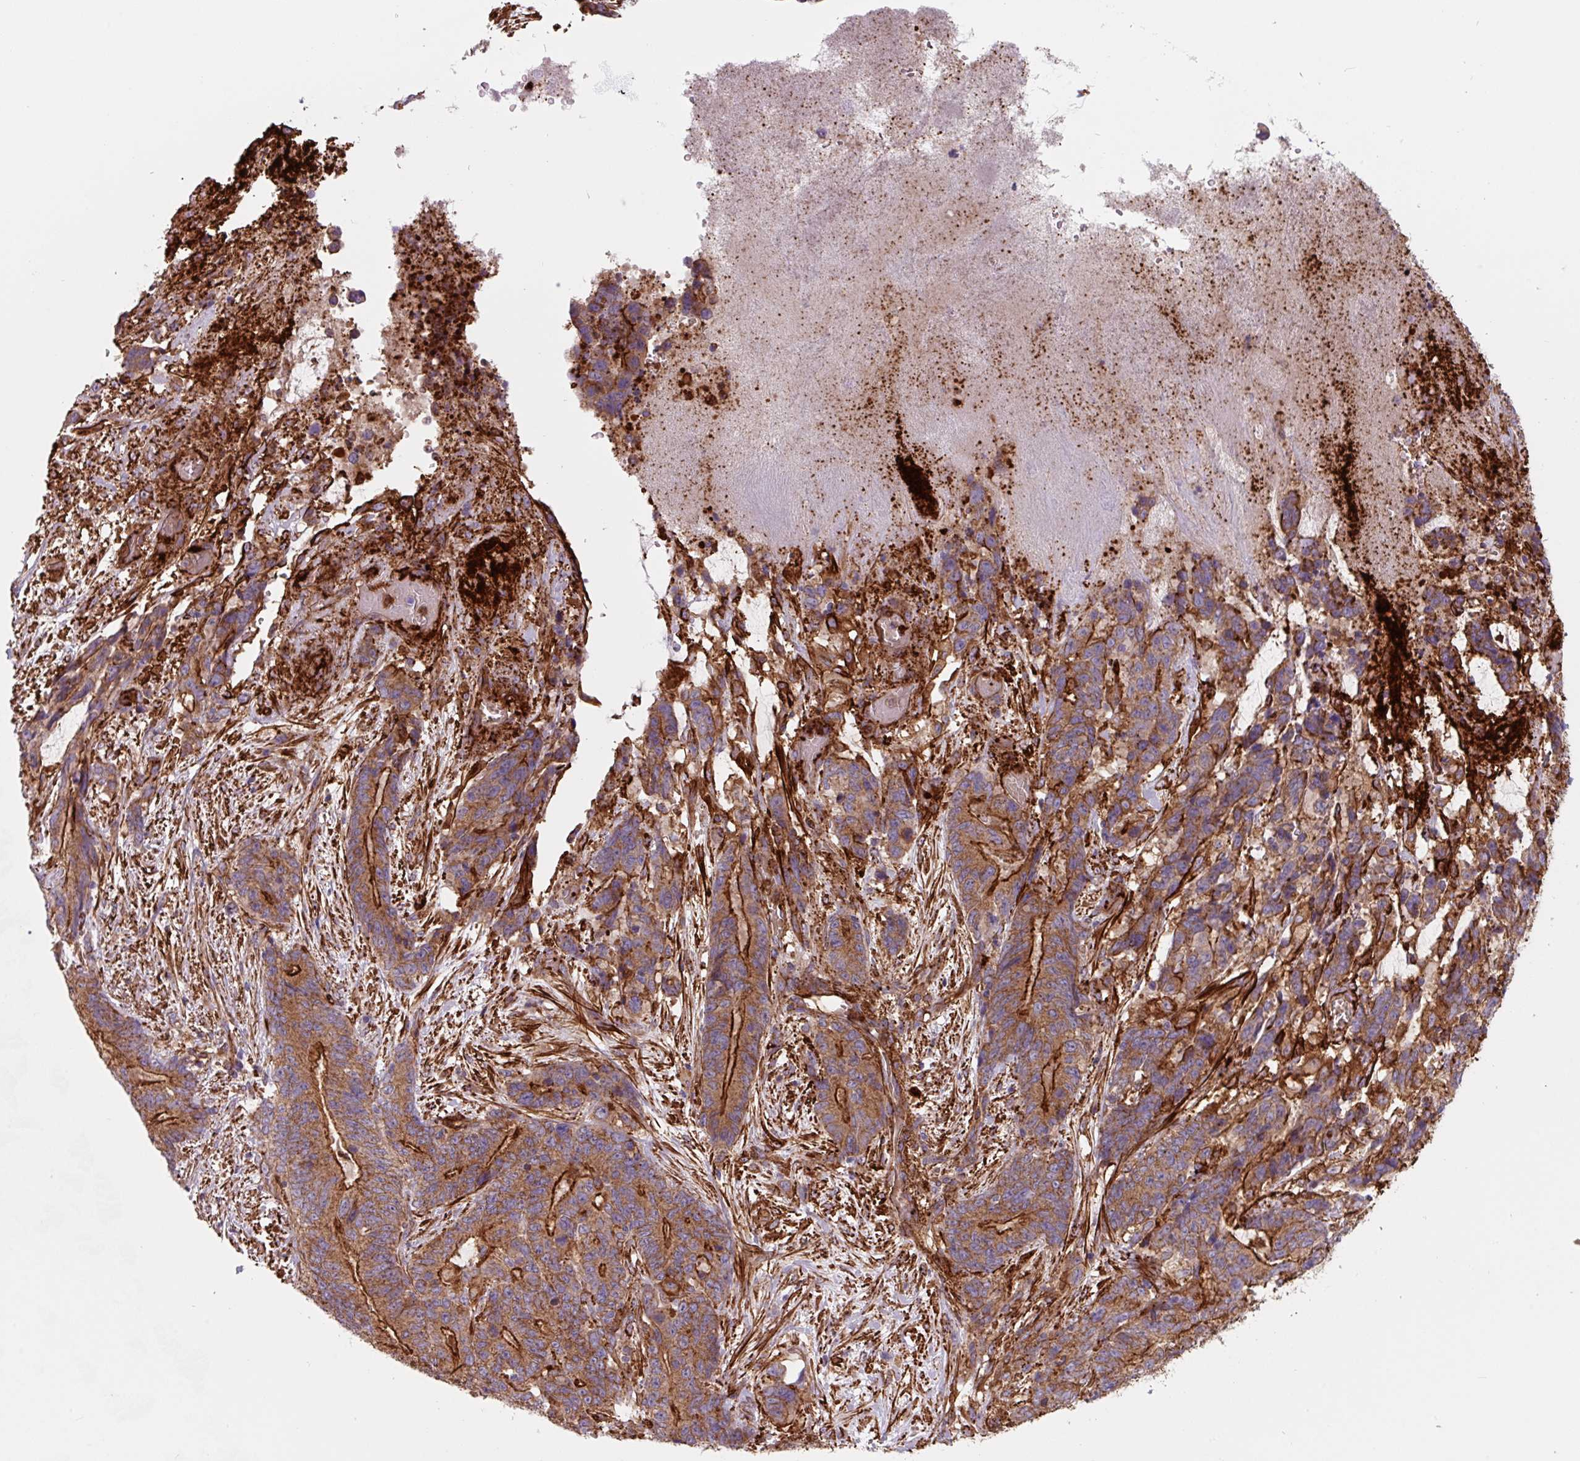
{"staining": {"intensity": "moderate", "quantity": ">75%", "location": "cytoplasmic/membranous"}, "tissue": "stomach cancer", "cell_type": "Tumor cells", "image_type": "cancer", "snomed": [{"axis": "morphology", "description": "Normal tissue, NOS"}, {"axis": "morphology", "description": "Adenocarcinoma, NOS"}, {"axis": "topography", "description": "Stomach"}], "caption": "Human adenocarcinoma (stomach) stained with a brown dye displays moderate cytoplasmic/membranous positive staining in approximately >75% of tumor cells.", "gene": "DHFR2", "patient": {"sex": "female", "age": 64}}